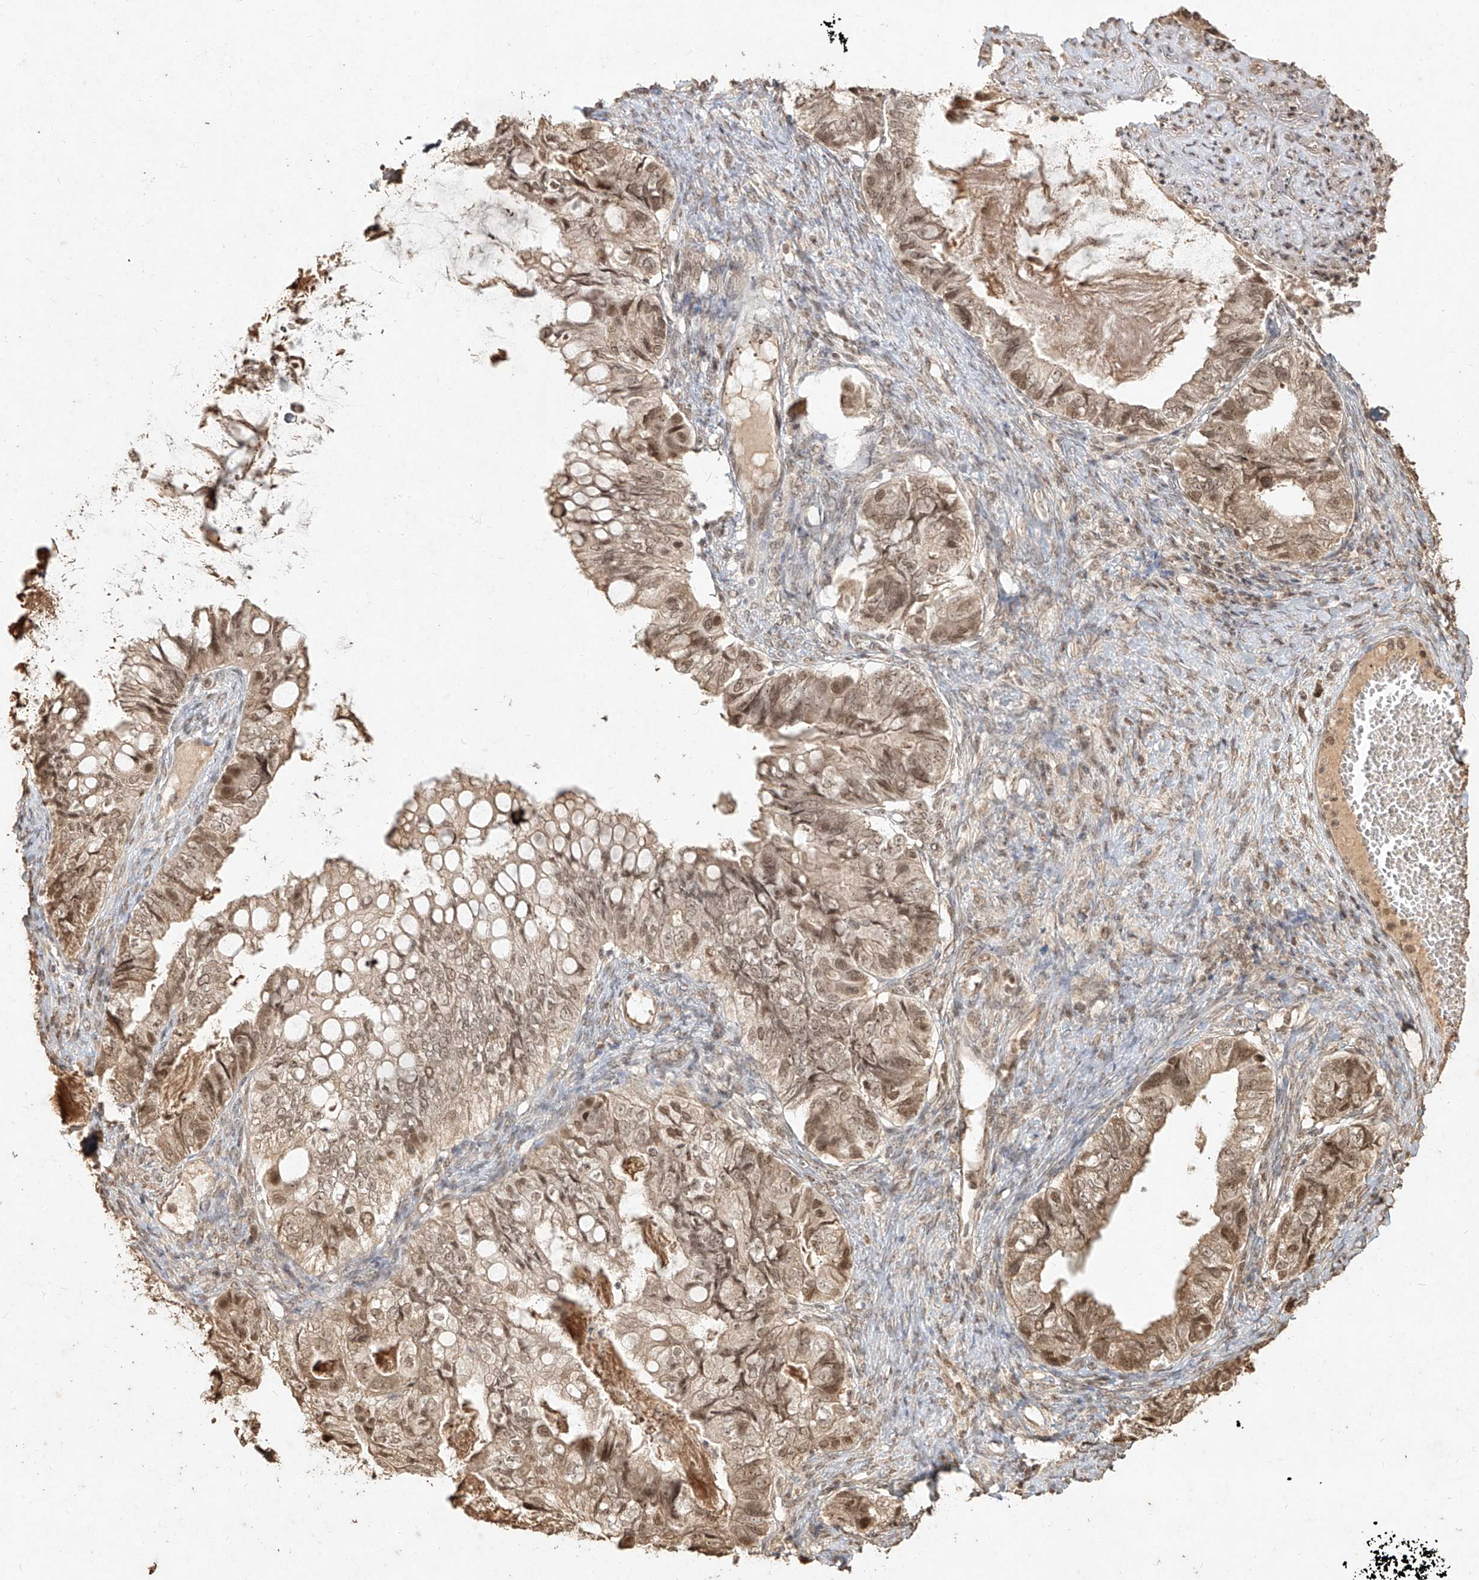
{"staining": {"intensity": "moderate", "quantity": ">75%", "location": "cytoplasmic/membranous,nuclear"}, "tissue": "ovarian cancer", "cell_type": "Tumor cells", "image_type": "cancer", "snomed": [{"axis": "morphology", "description": "Cystadenocarcinoma, mucinous, NOS"}, {"axis": "topography", "description": "Ovary"}], "caption": "Immunohistochemistry of ovarian mucinous cystadenocarcinoma demonstrates medium levels of moderate cytoplasmic/membranous and nuclear staining in about >75% of tumor cells.", "gene": "UBE2K", "patient": {"sex": "female", "age": 80}}